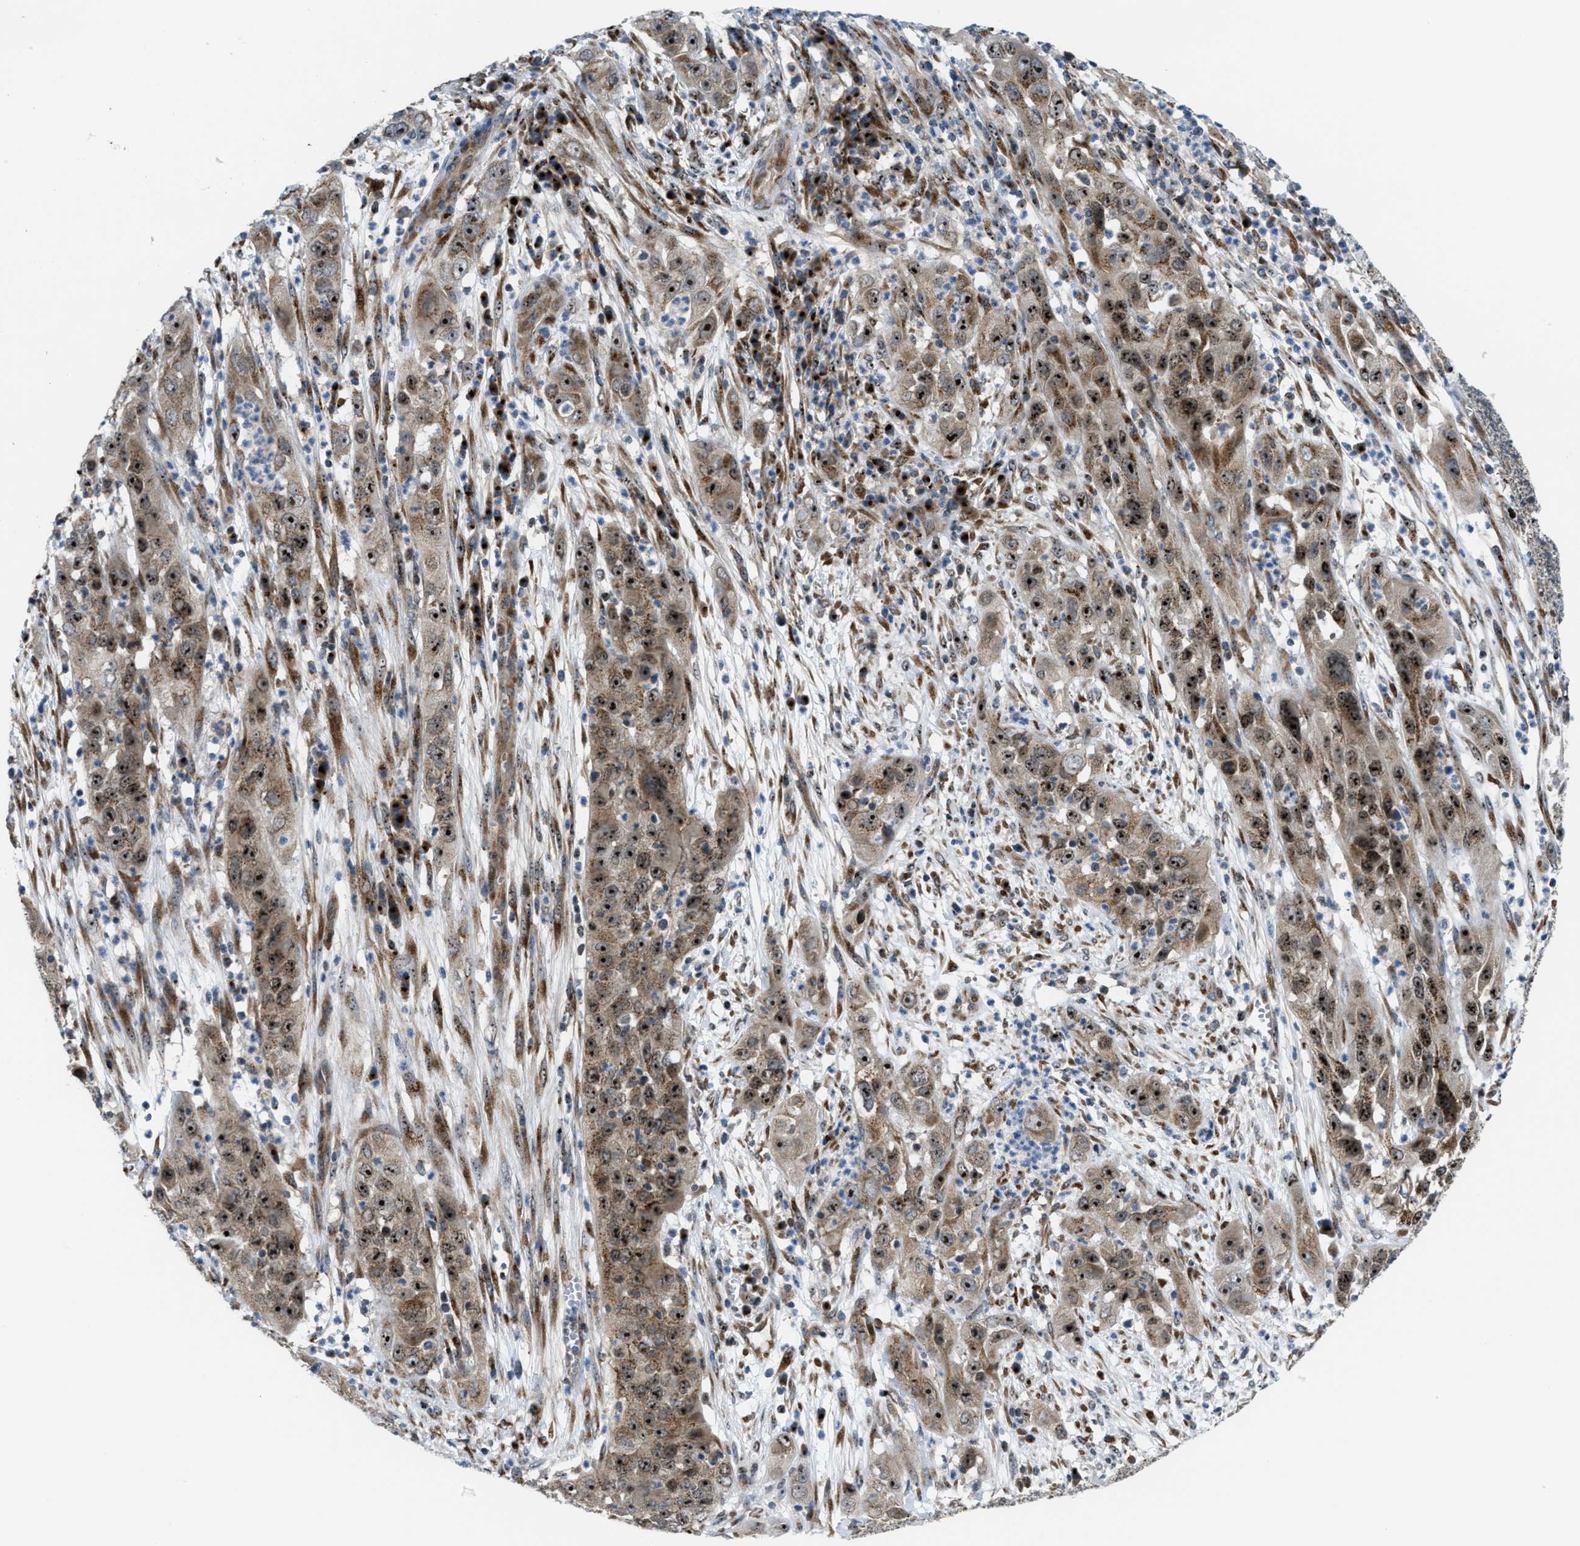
{"staining": {"intensity": "strong", "quantity": ">75%", "location": "cytoplasmic/membranous,nuclear"}, "tissue": "cervical cancer", "cell_type": "Tumor cells", "image_type": "cancer", "snomed": [{"axis": "morphology", "description": "Squamous cell carcinoma, NOS"}, {"axis": "topography", "description": "Cervix"}], "caption": "There is high levels of strong cytoplasmic/membranous and nuclear staining in tumor cells of cervical cancer, as demonstrated by immunohistochemical staining (brown color).", "gene": "SLC38A10", "patient": {"sex": "female", "age": 32}}